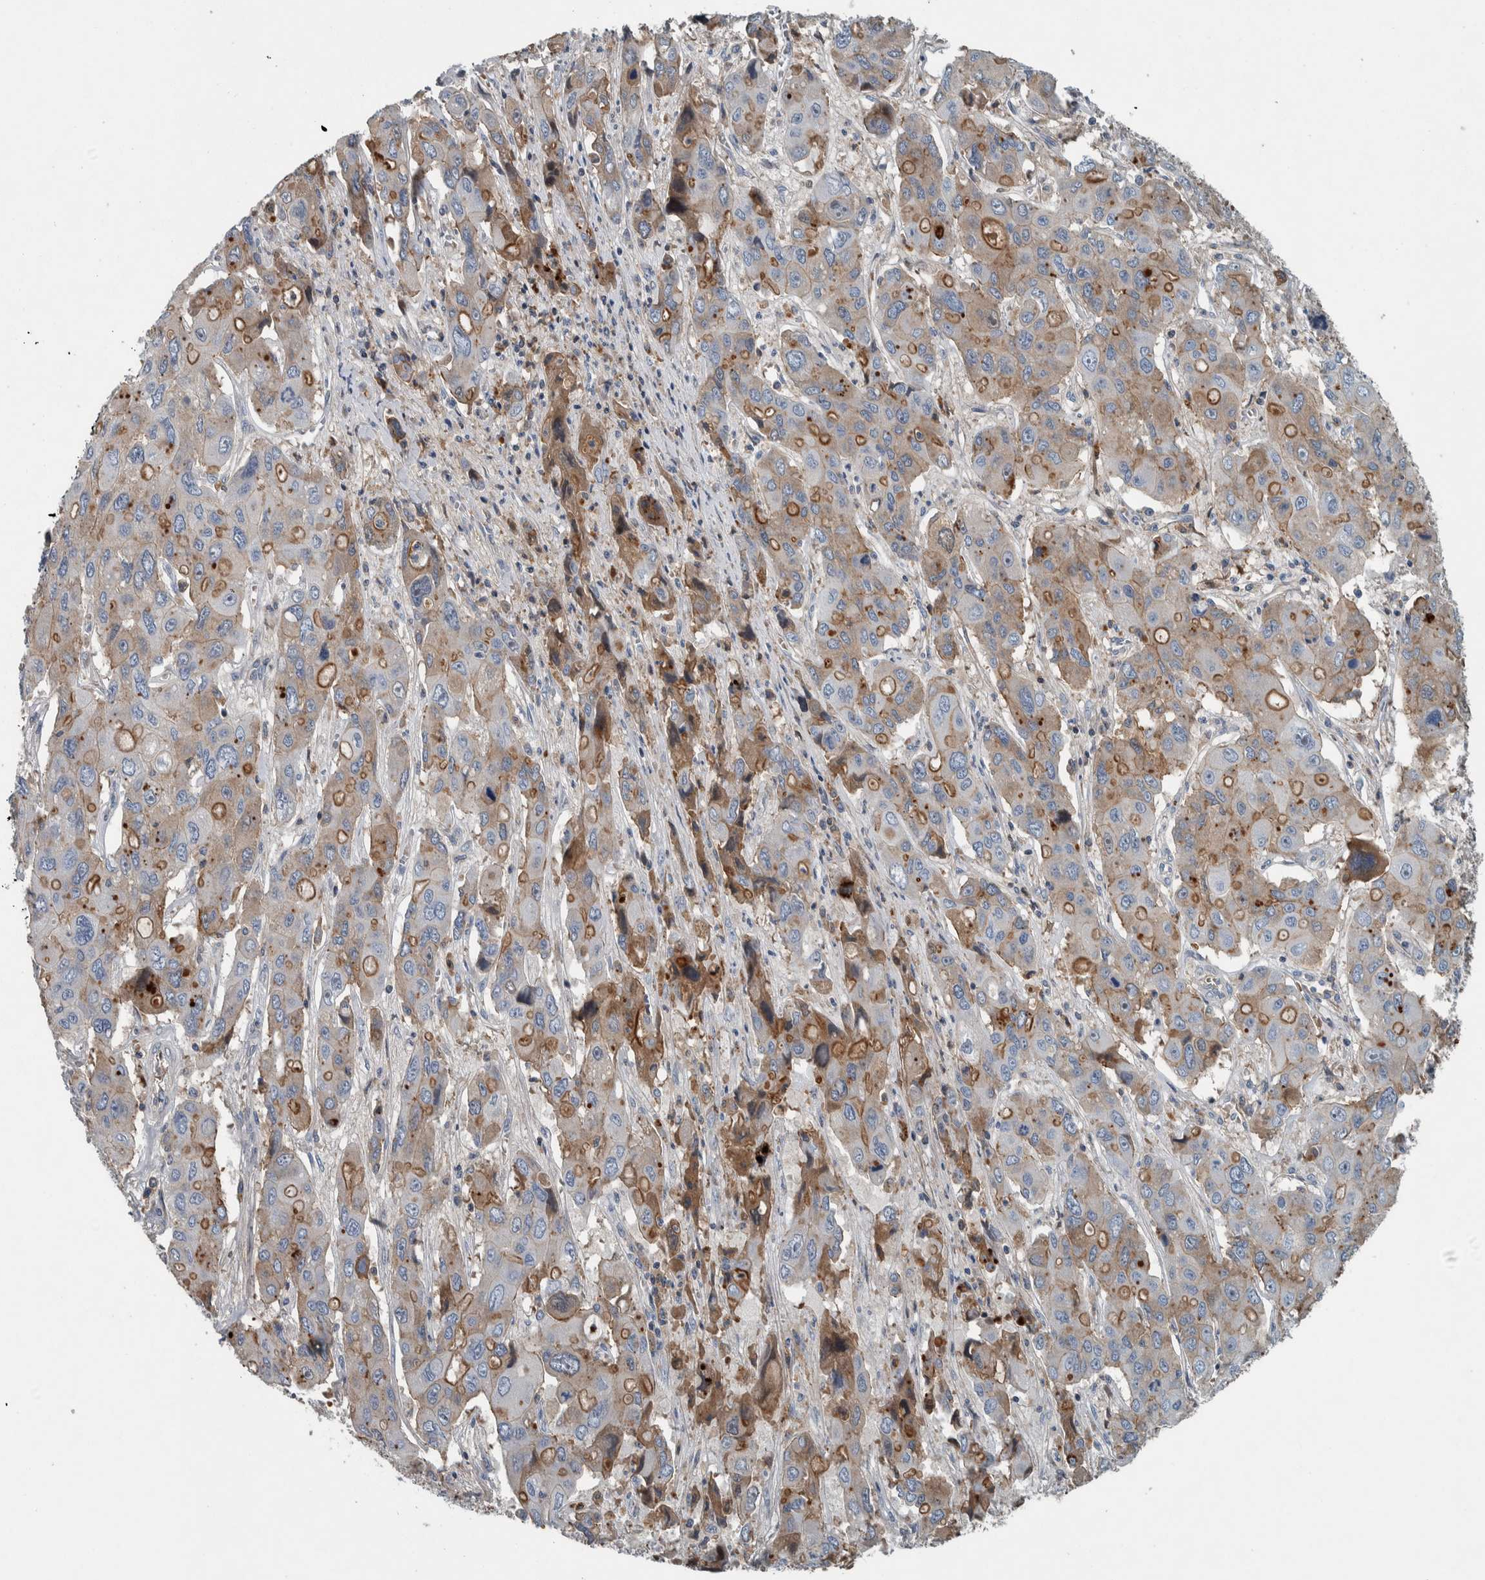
{"staining": {"intensity": "moderate", "quantity": "25%-75%", "location": "cytoplasmic/membranous"}, "tissue": "liver cancer", "cell_type": "Tumor cells", "image_type": "cancer", "snomed": [{"axis": "morphology", "description": "Cholangiocarcinoma"}, {"axis": "topography", "description": "Liver"}], "caption": "An immunohistochemistry micrograph of neoplastic tissue is shown. Protein staining in brown labels moderate cytoplasmic/membranous positivity in liver cancer (cholangiocarcinoma) within tumor cells.", "gene": "SERPINC1", "patient": {"sex": "male", "age": 67}}